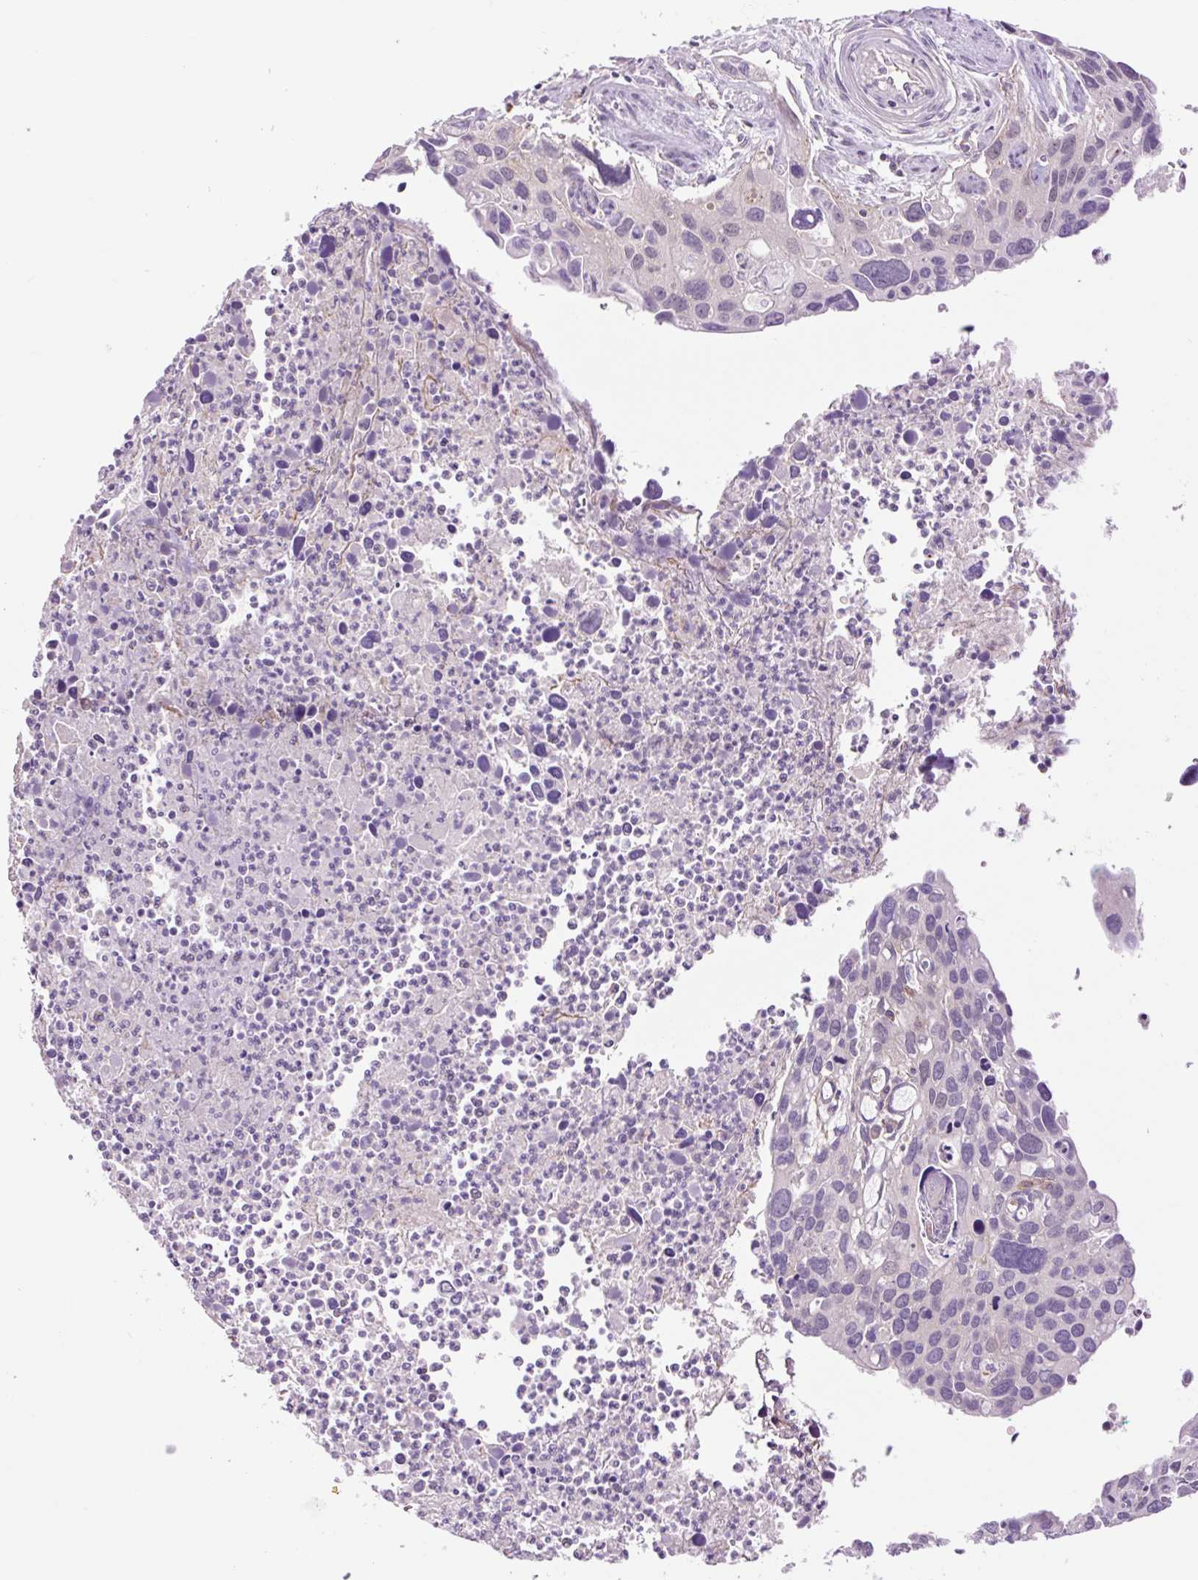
{"staining": {"intensity": "negative", "quantity": "none", "location": "none"}, "tissue": "cervical cancer", "cell_type": "Tumor cells", "image_type": "cancer", "snomed": [{"axis": "morphology", "description": "Squamous cell carcinoma, NOS"}, {"axis": "topography", "description": "Cervix"}], "caption": "DAB (3,3'-diaminobenzidine) immunohistochemical staining of cervical cancer (squamous cell carcinoma) demonstrates no significant expression in tumor cells. Nuclei are stained in blue.", "gene": "GRID2", "patient": {"sex": "female", "age": 55}}